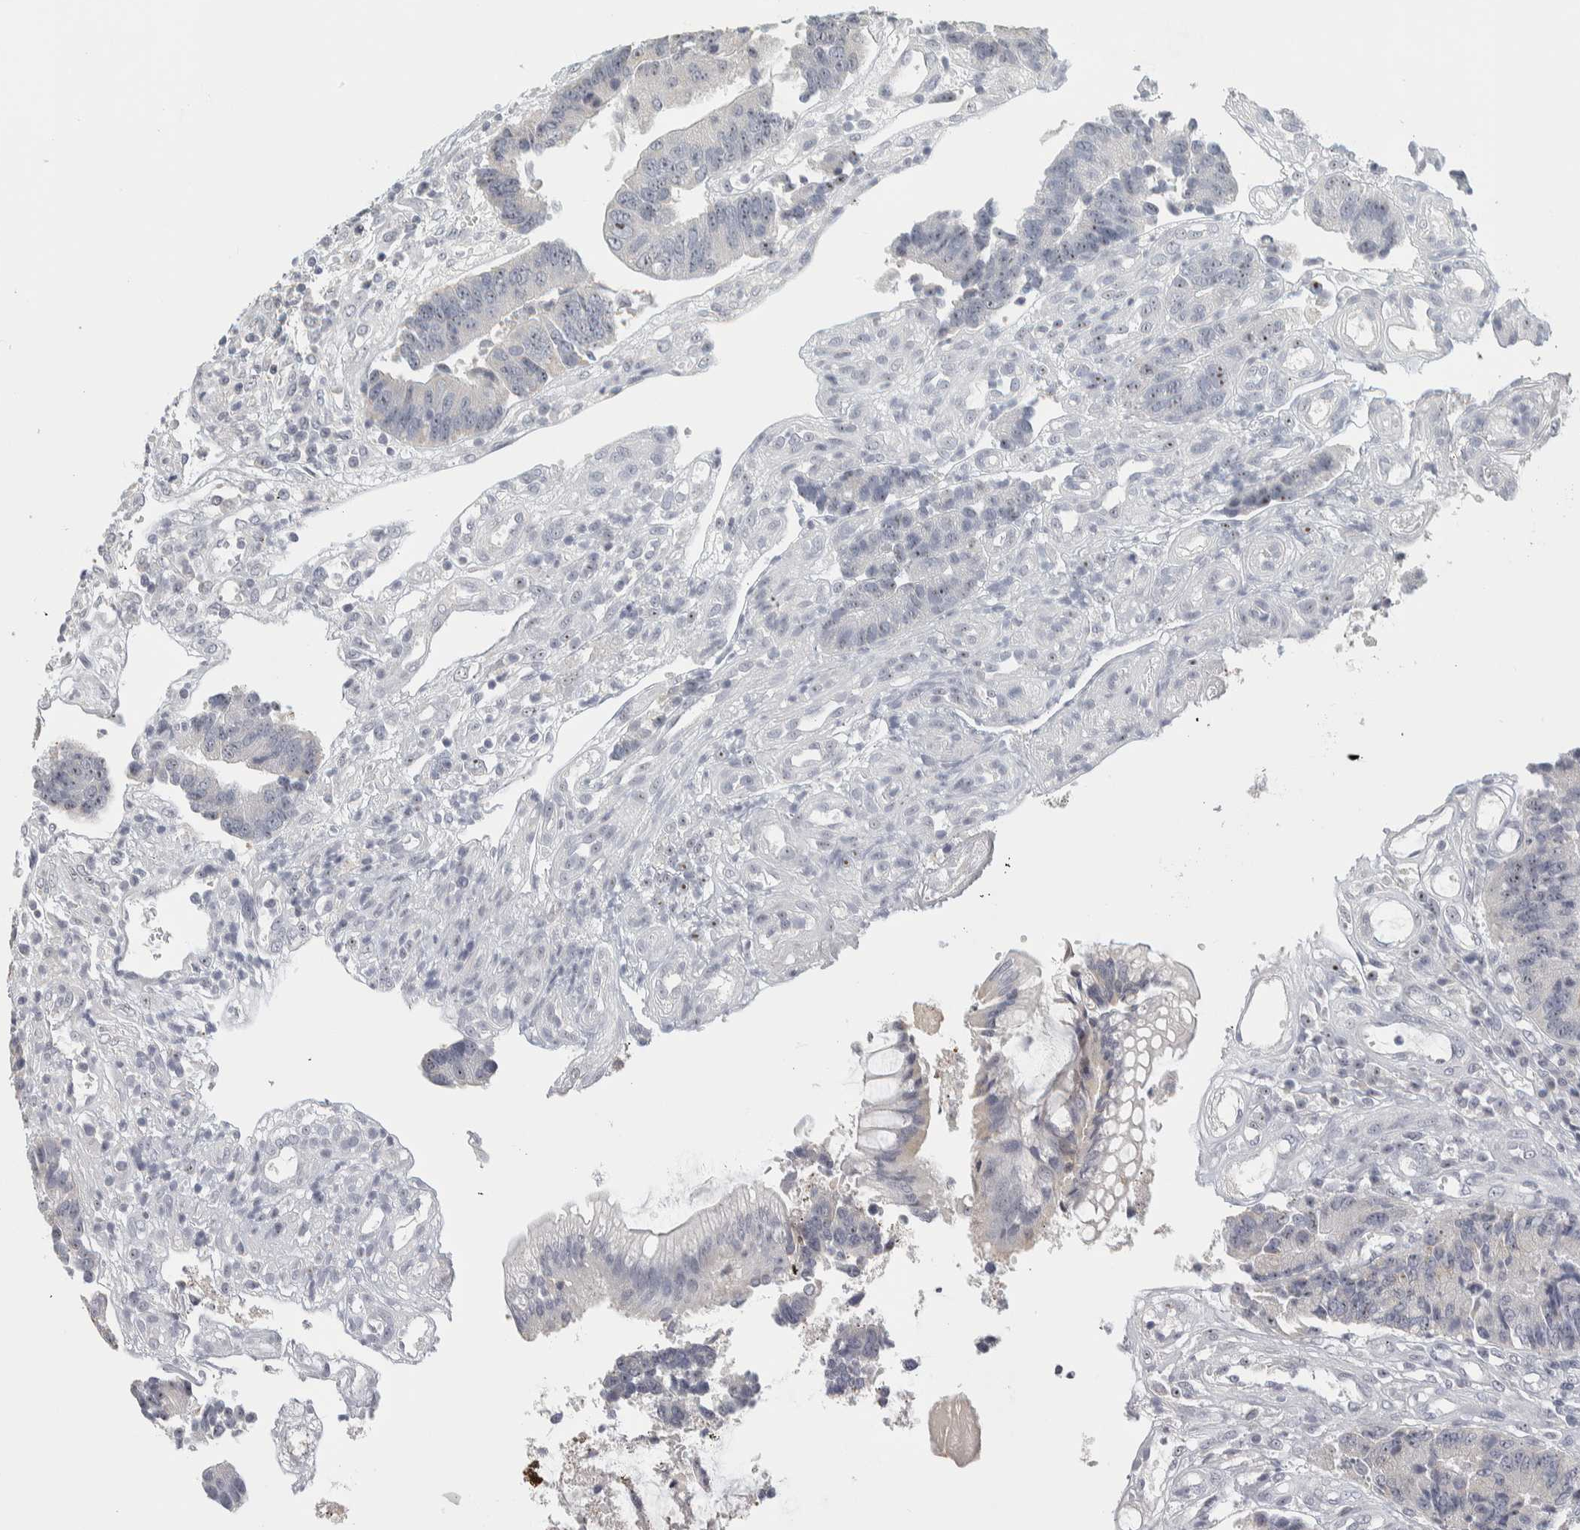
{"staining": {"intensity": "weak", "quantity": "<25%", "location": "nuclear"}, "tissue": "colorectal cancer", "cell_type": "Tumor cells", "image_type": "cancer", "snomed": [{"axis": "morphology", "description": "Adenocarcinoma, NOS"}, {"axis": "topography", "description": "Rectum"}], "caption": "Immunohistochemistry (IHC) histopathology image of colorectal adenocarcinoma stained for a protein (brown), which demonstrates no staining in tumor cells. (IHC, brightfield microscopy, high magnification).", "gene": "DCXR", "patient": {"sex": "male", "age": 84}}